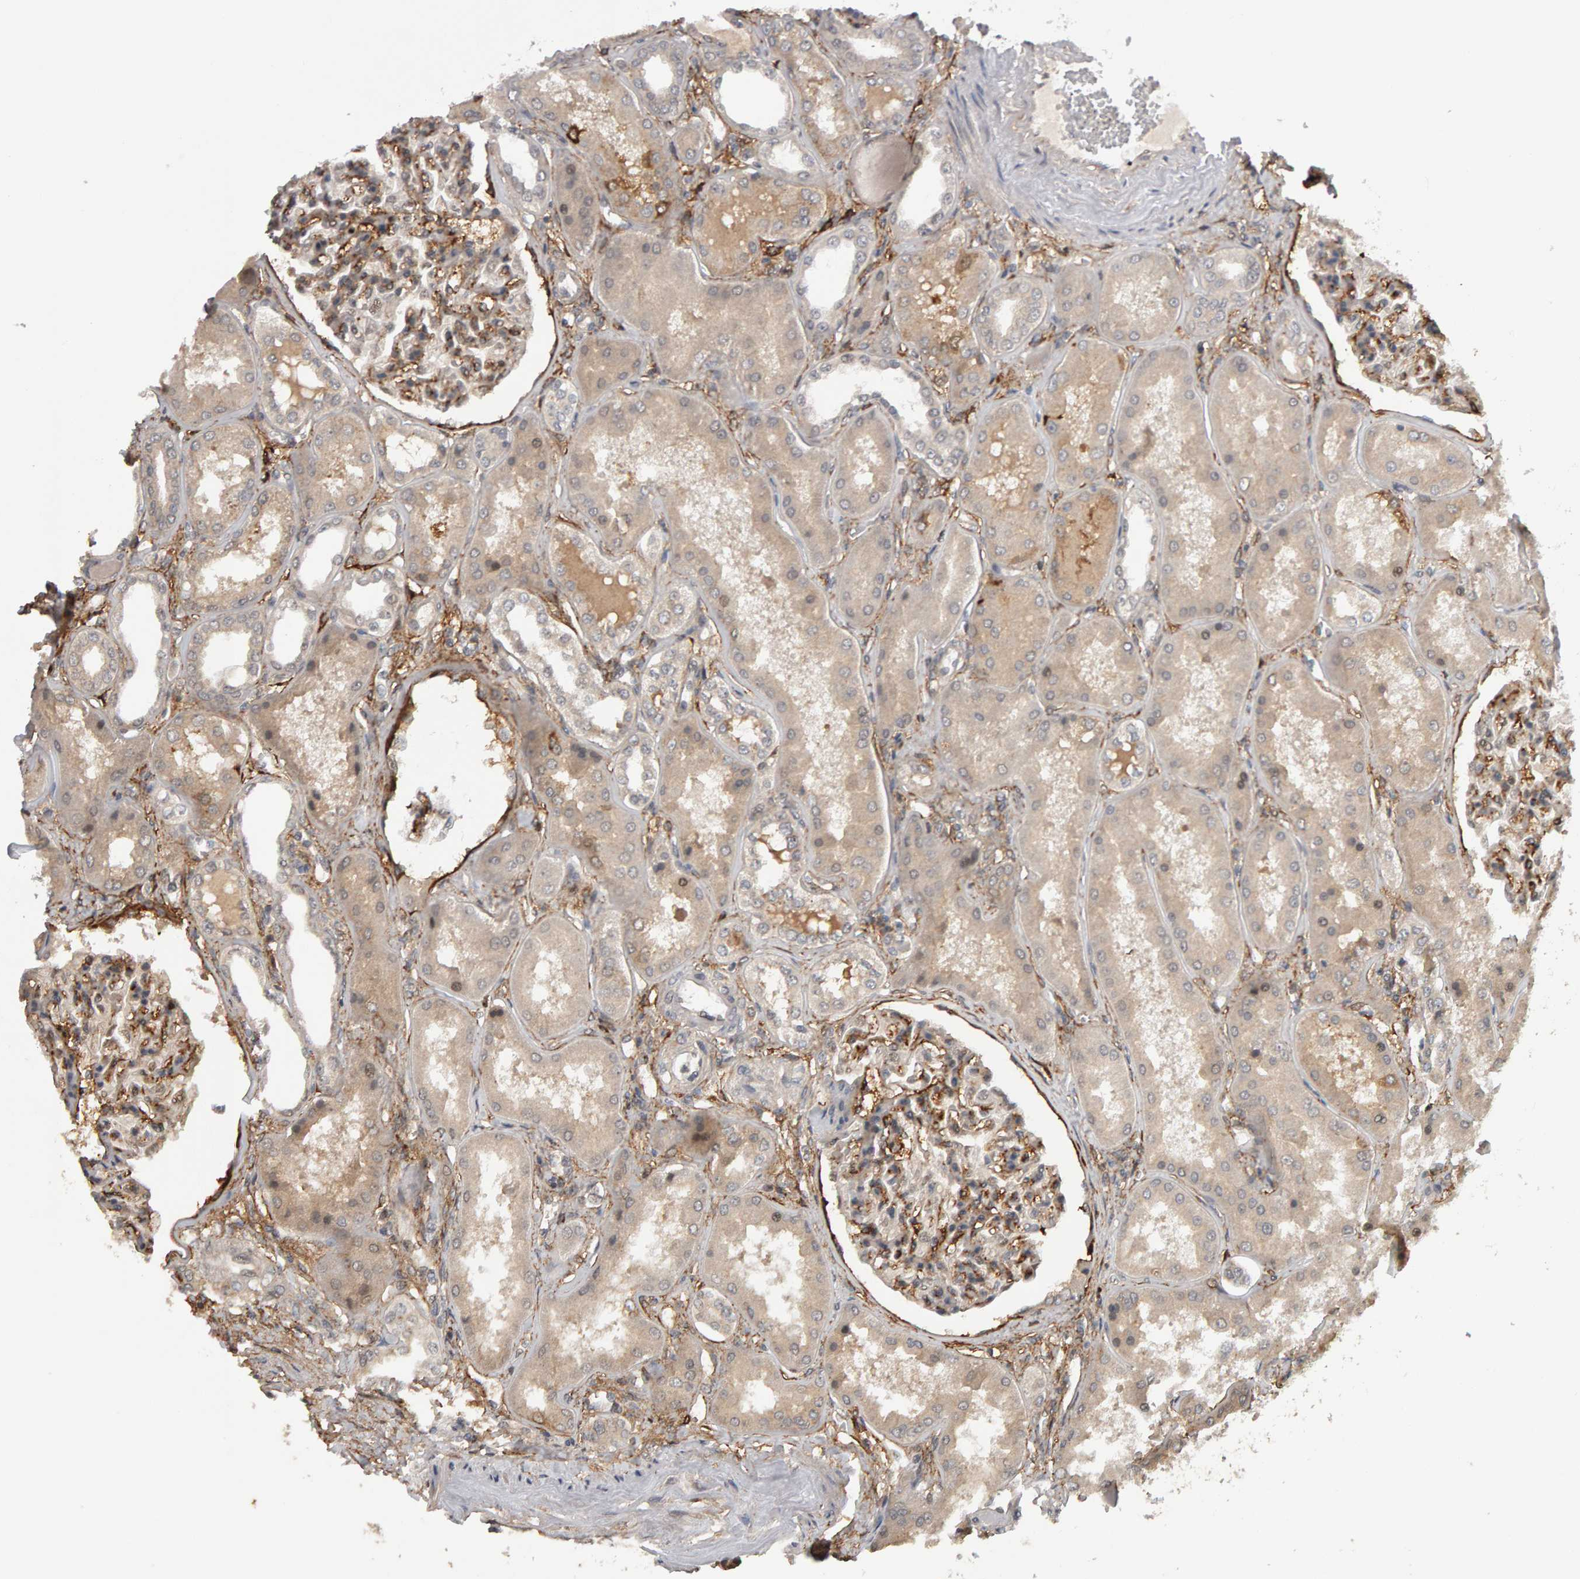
{"staining": {"intensity": "moderate", "quantity": "25%-75%", "location": "cytoplasmic/membranous"}, "tissue": "kidney", "cell_type": "Cells in glomeruli", "image_type": "normal", "snomed": [{"axis": "morphology", "description": "Normal tissue, NOS"}, {"axis": "topography", "description": "Kidney"}], "caption": "Protein expression analysis of unremarkable kidney demonstrates moderate cytoplasmic/membranous expression in approximately 25%-75% of cells in glomeruli. (DAB IHC with brightfield microscopy, high magnification).", "gene": "CDCA5", "patient": {"sex": "female", "age": 56}}